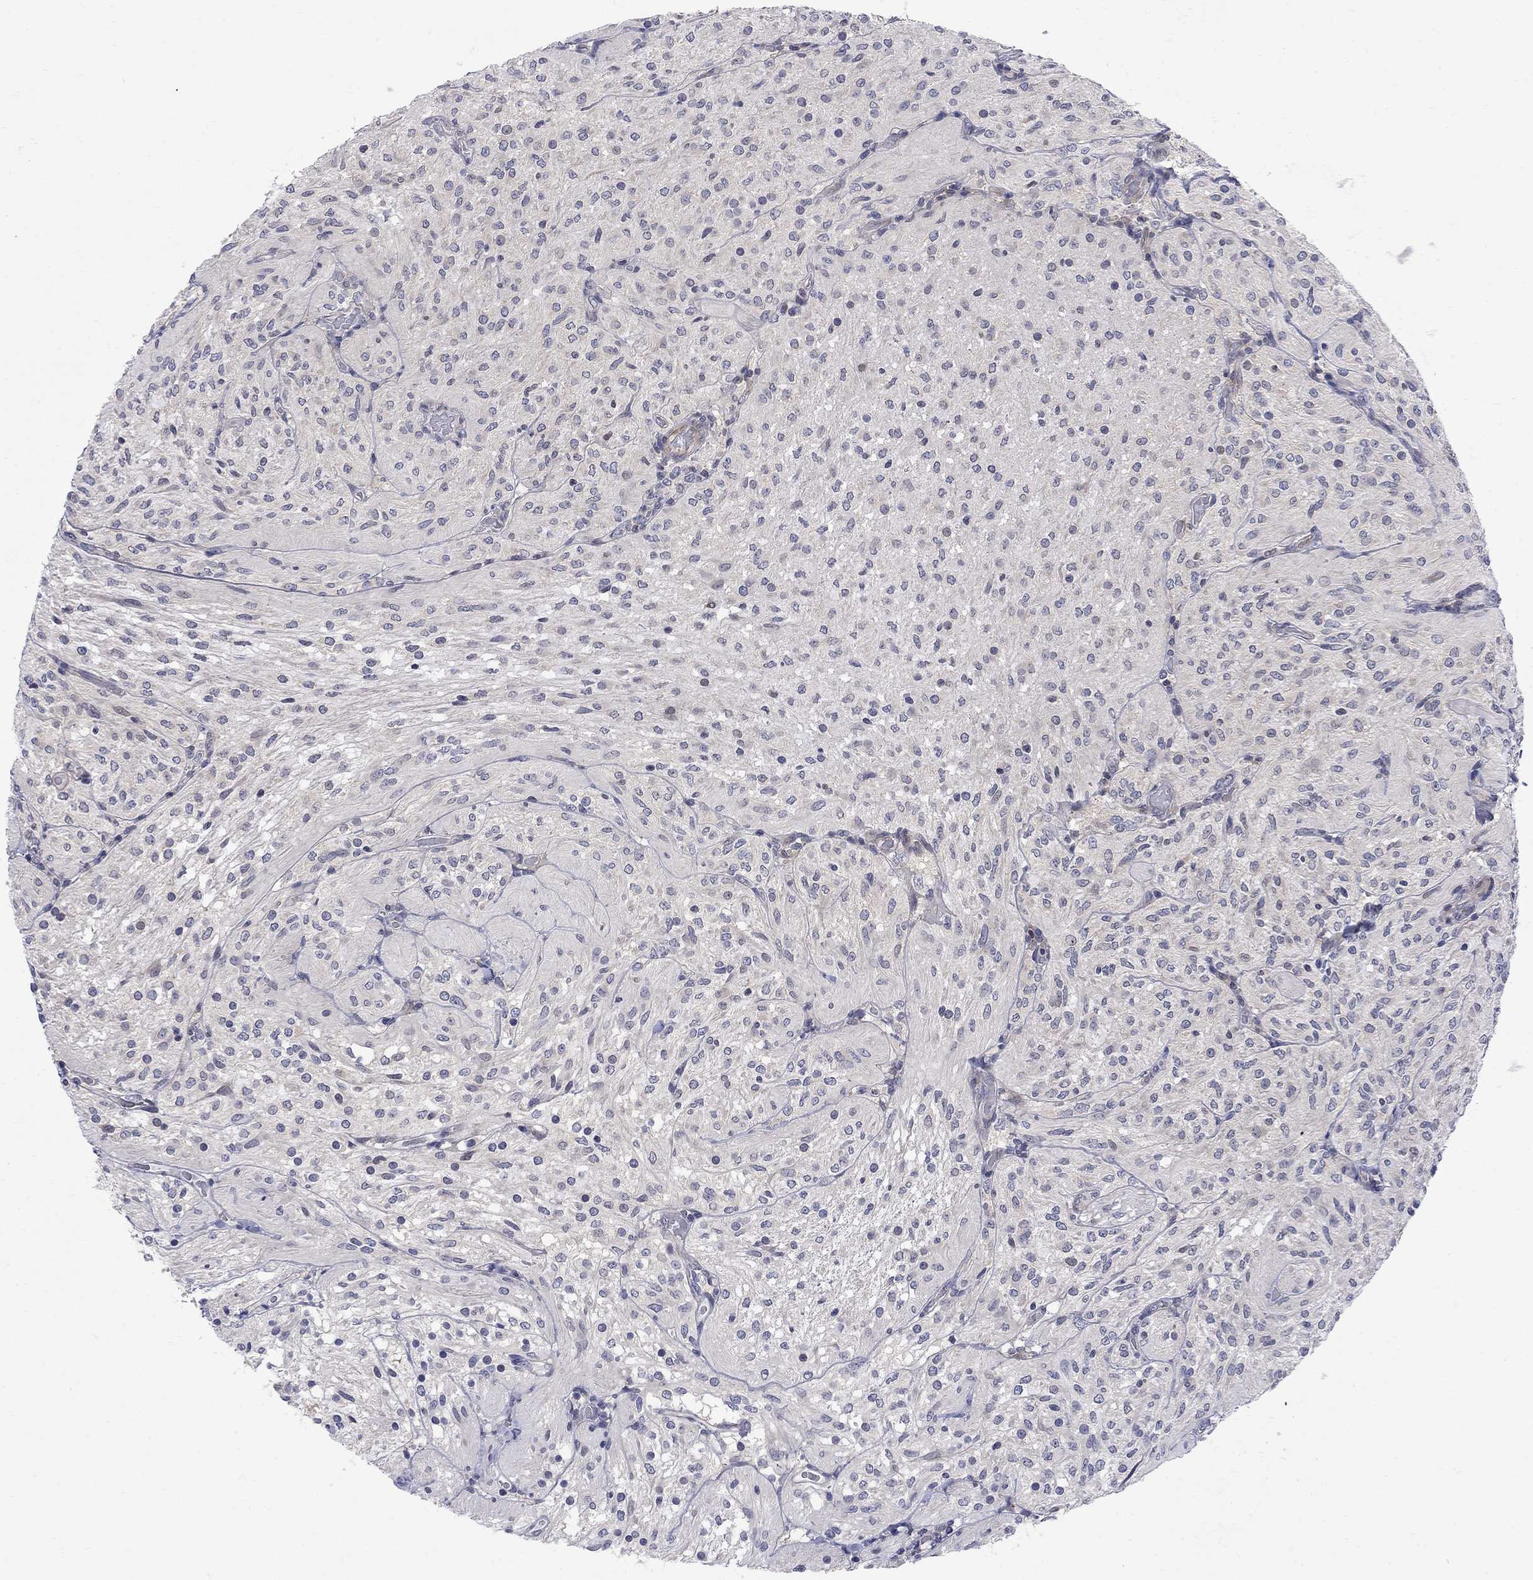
{"staining": {"intensity": "negative", "quantity": "none", "location": "none"}, "tissue": "glioma", "cell_type": "Tumor cells", "image_type": "cancer", "snomed": [{"axis": "morphology", "description": "Glioma, malignant, Low grade"}, {"axis": "topography", "description": "Brain"}], "caption": "There is no significant staining in tumor cells of glioma.", "gene": "GALNT8", "patient": {"sex": "male", "age": 3}}